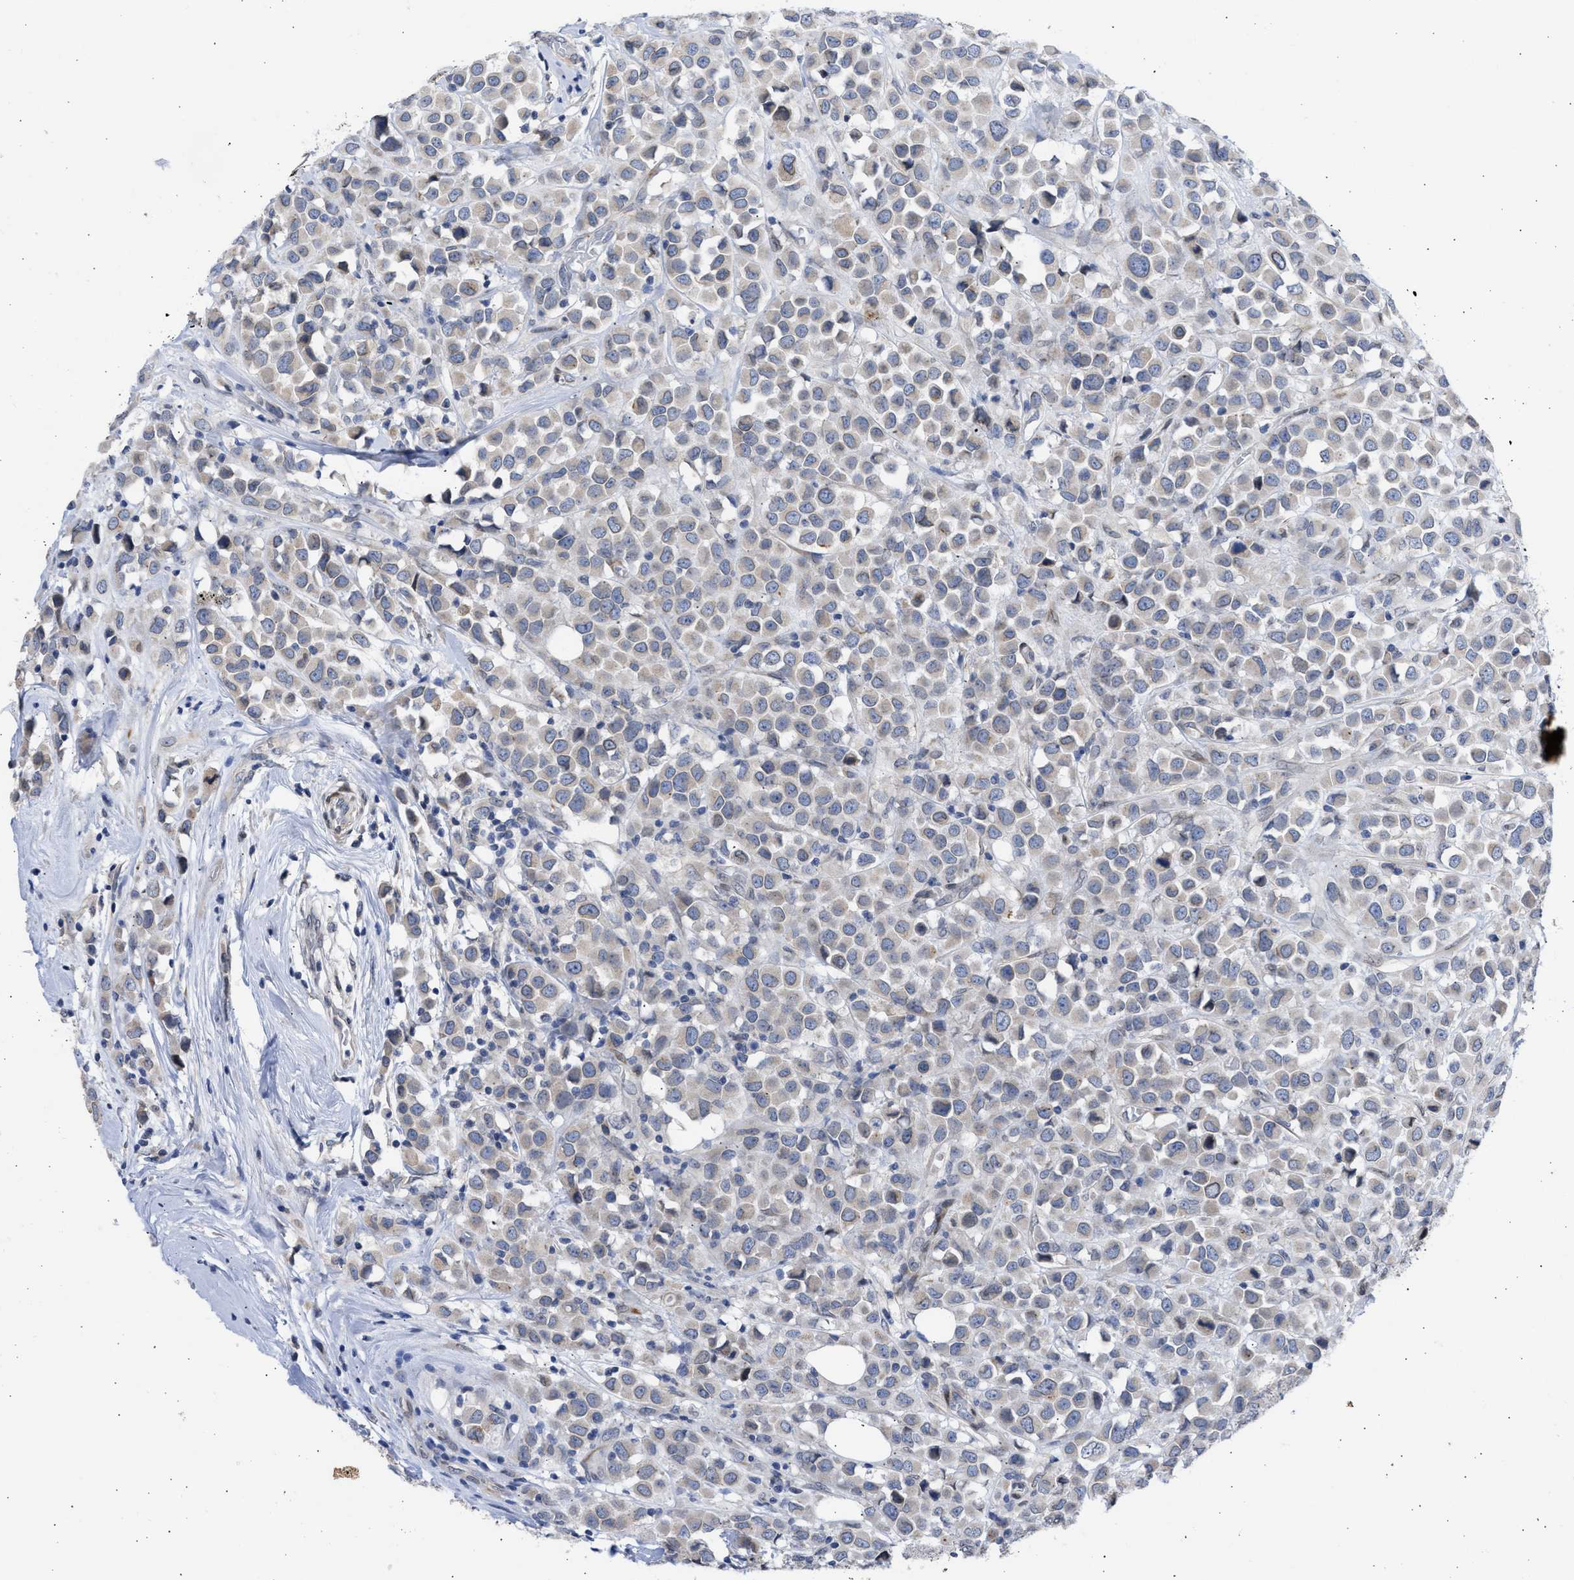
{"staining": {"intensity": "weak", "quantity": "<25%", "location": "cytoplasmic/membranous"}, "tissue": "breast cancer", "cell_type": "Tumor cells", "image_type": "cancer", "snomed": [{"axis": "morphology", "description": "Duct carcinoma"}, {"axis": "topography", "description": "Breast"}], "caption": "An IHC photomicrograph of intraductal carcinoma (breast) is shown. There is no staining in tumor cells of intraductal carcinoma (breast). (Immunohistochemistry (ihc), brightfield microscopy, high magnification).", "gene": "NUP35", "patient": {"sex": "female", "age": 61}}